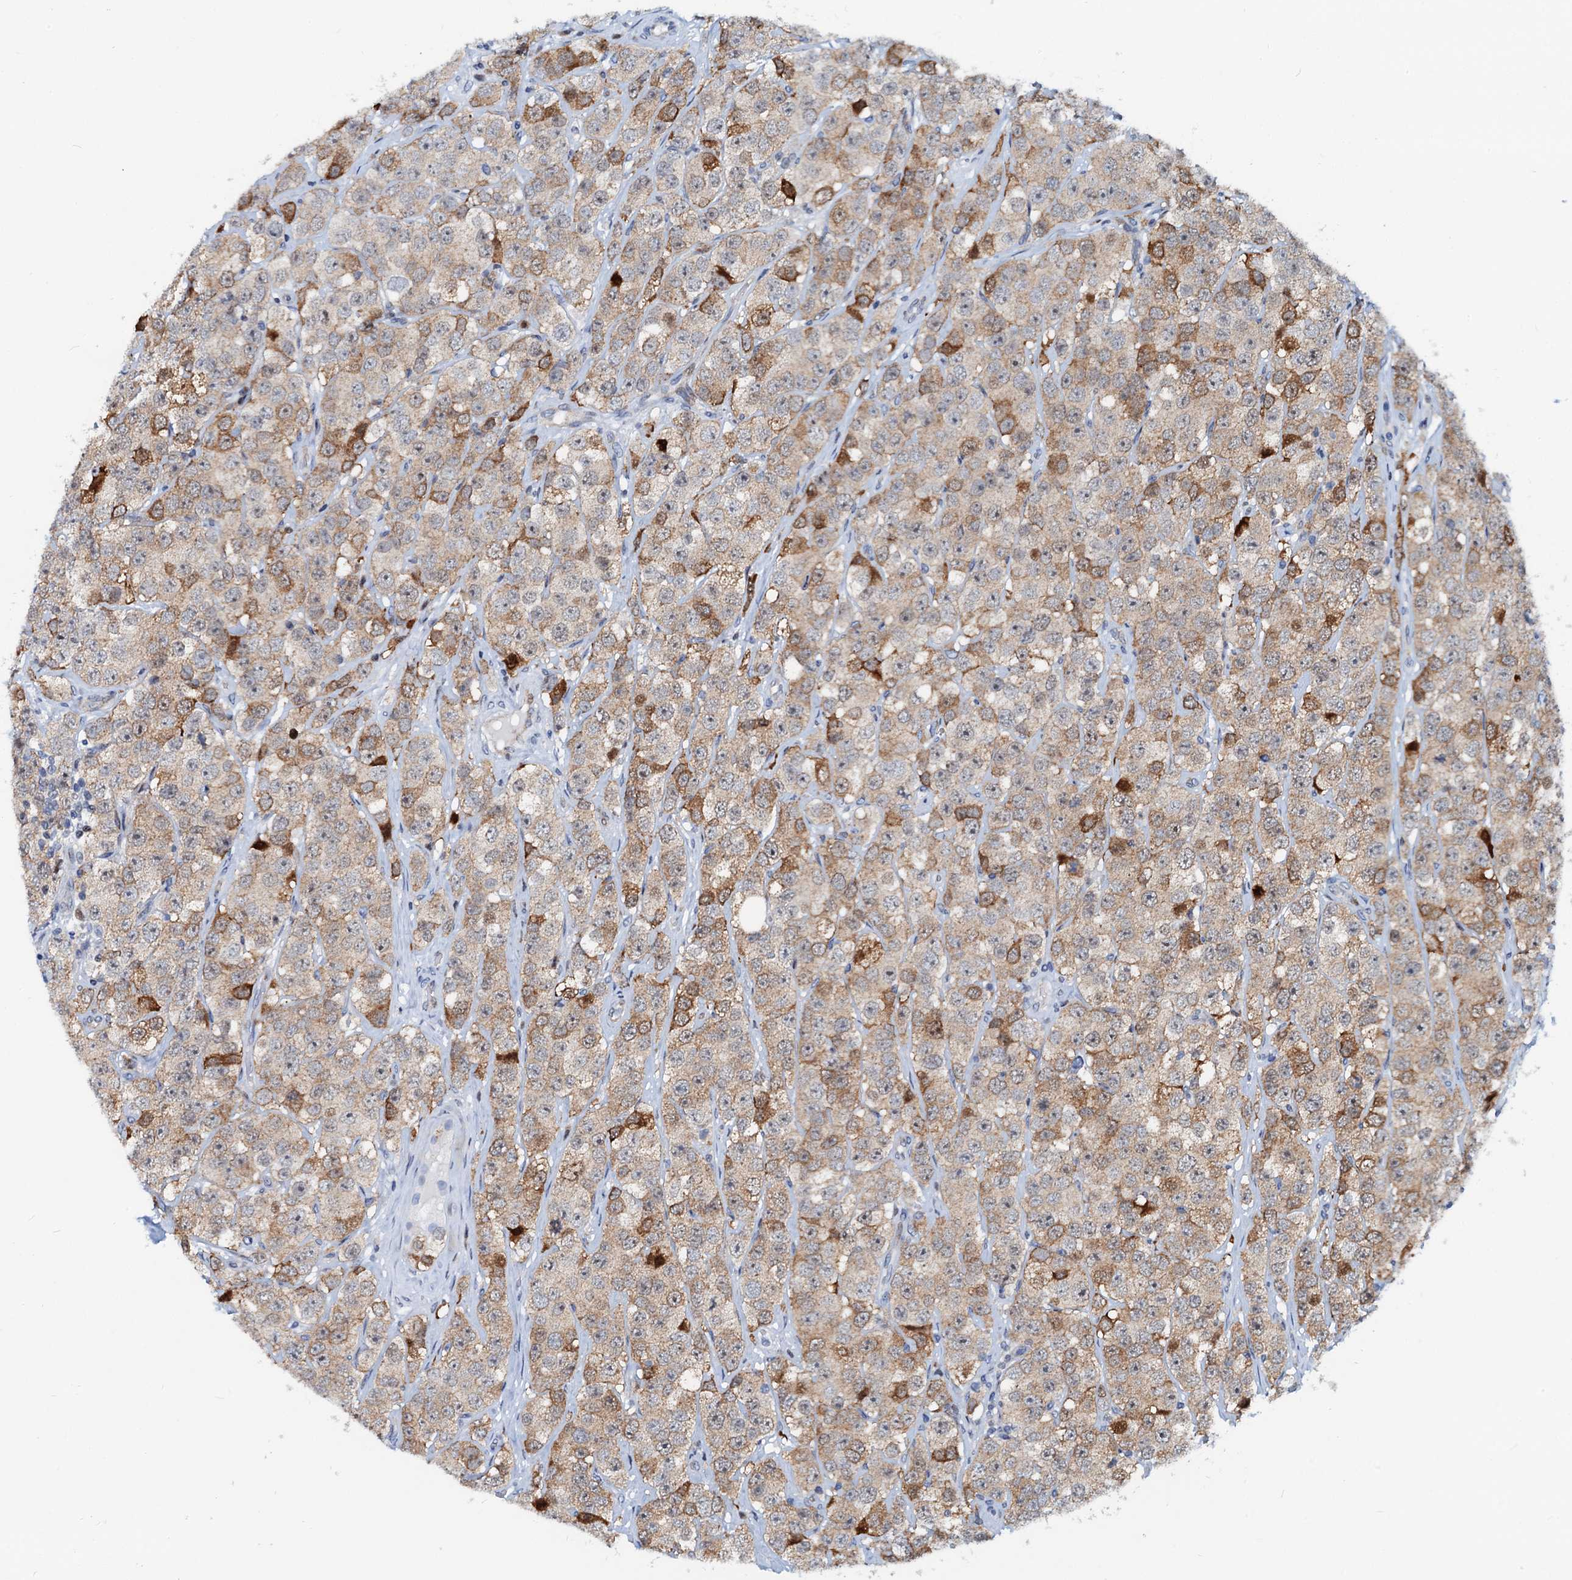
{"staining": {"intensity": "moderate", "quantity": ">75%", "location": "cytoplasmic/membranous"}, "tissue": "testis cancer", "cell_type": "Tumor cells", "image_type": "cancer", "snomed": [{"axis": "morphology", "description": "Seminoma, NOS"}, {"axis": "topography", "description": "Testis"}], "caption": "Testis cancer was stained to show a protein in brown. There is medium levels of moderate cytoplasmic/membranous expression in approximately >75% of tumor cells.", "gene": "PTGES3", "patient": {"sex": "male", "age": 28}}